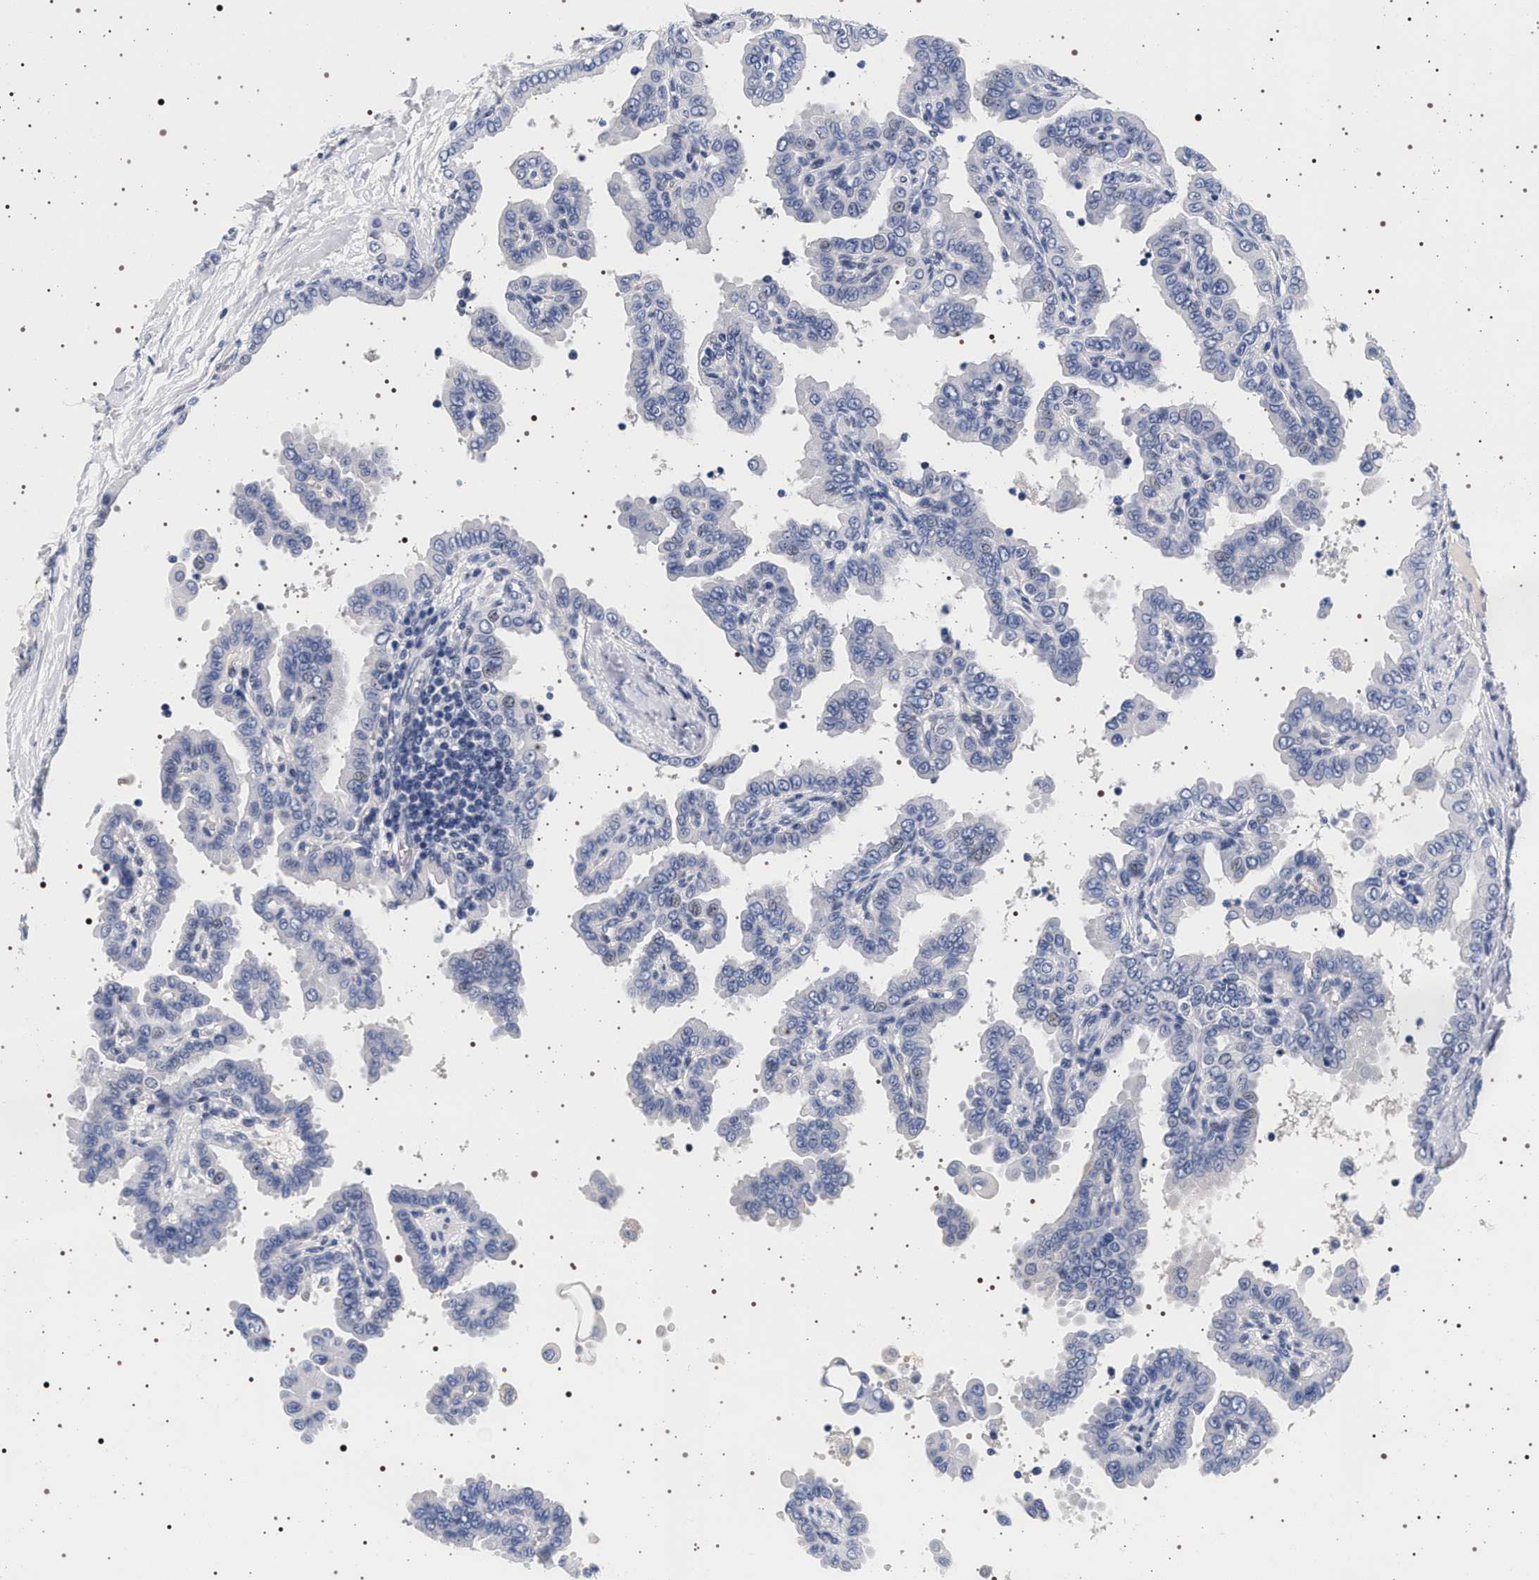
{"staining": {"intensity": "negative", "quantity": "none", "location": "none"}, "tissue": "thyroid cancer", "cell_type": "Tumor cells", "image_type": "cancer", "snomed": [{"axis": "morphology", "description": "Papillary adenocarcinoma, NOS"}, {"axis": "topography", "description": "Thyroid gland"}], "caption": "IHC of human papillary adenocarcinoma (thyroid) shows no expression in tumor cells.", "gene": "MAPK10", "patient": {"sex": "male", "age": 33}}